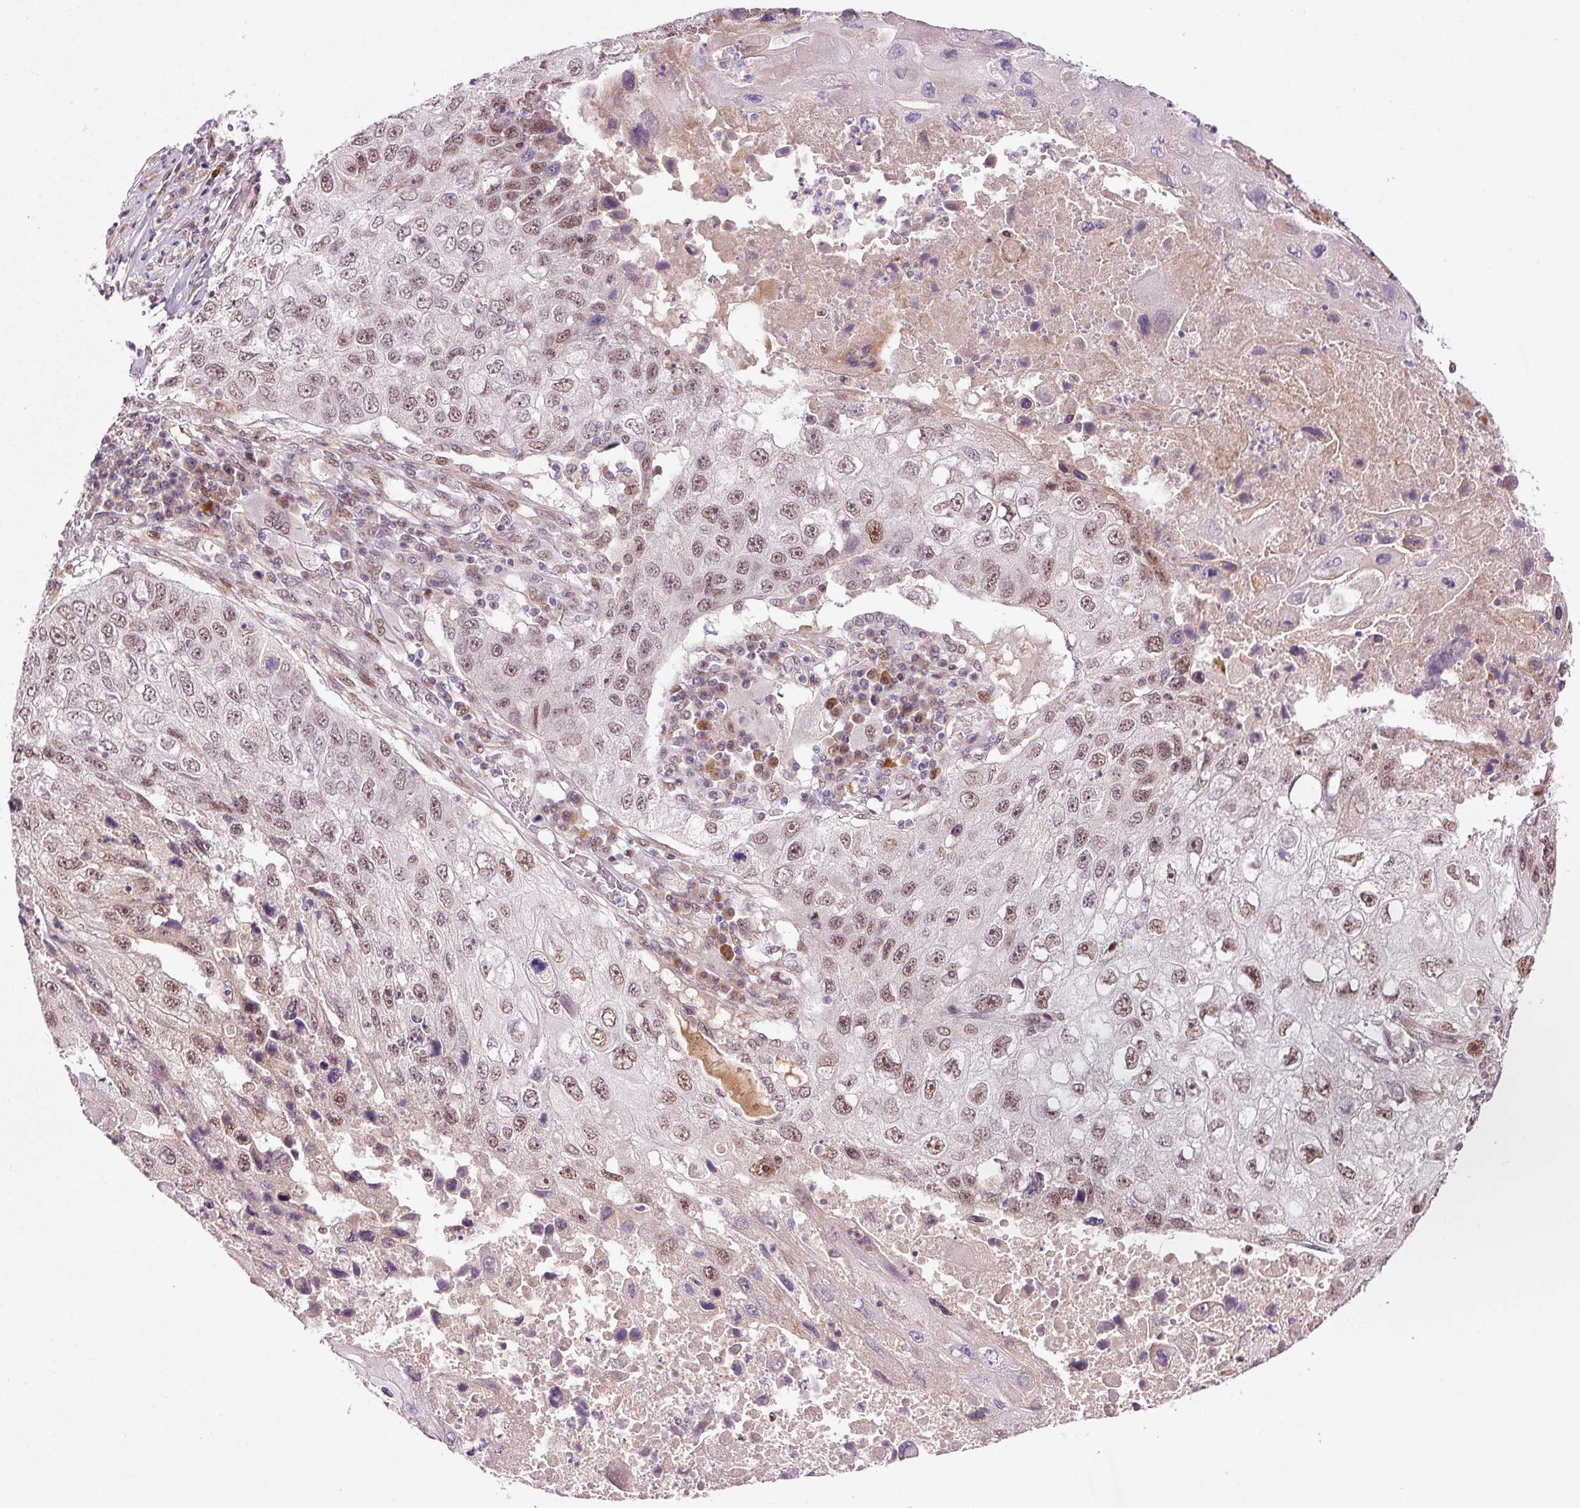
{"staining": {"intensity": "moderate", "quantity": "25%-75%", "location": "nuclear"}, "tissue": "lung cancer", "cell_type": "Tumor cells", "image_type": "cancer", "snomed": [{"axis": "morphology", "description": "Squamous cell carcinoma, NOS"}, {"axis": "topography", "description": "Lung"}], "caption": "There is medium levels of moderate nuclear positivity in tumor cells of lung cancer (squamous cell carcinoma), as demonstrated by immunohistochemical staining (brown color).", "gene": "ANKRD20A1", "patient": {"sex": "male", "age": 61}}